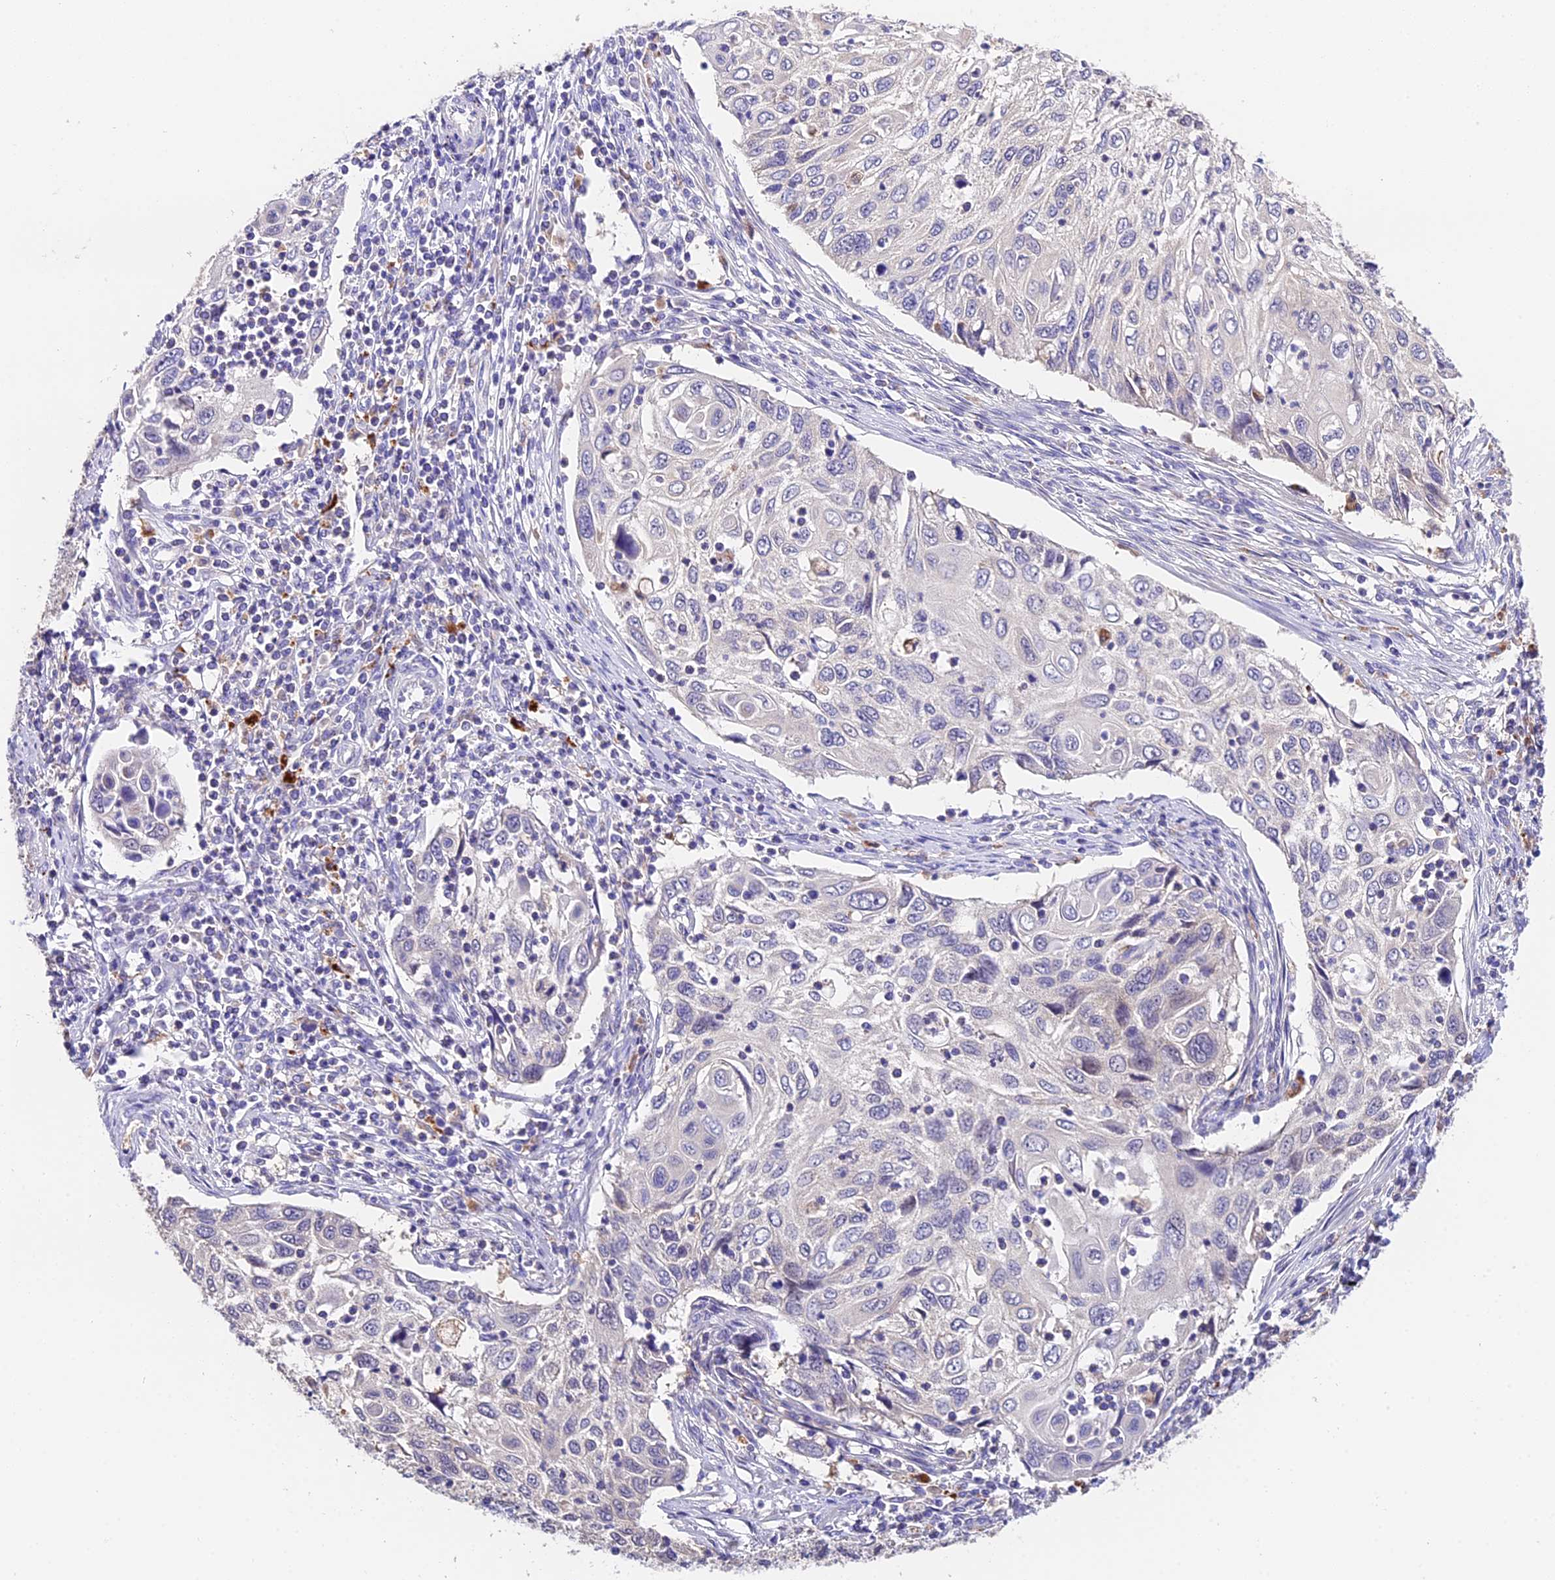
{"staining": {"intensity": "negative", "quantity": "none", "location": "none"}, "tissue": "cervical cancer", "cell_type": "Tumor cells", "image_type": "cancer", "snomed": [{"axis": "morphology", "description": "Squamous cell carcinoma, NOS"}, {"axis": "topography", "description": "Cervix"}], "caption": "Photomicrograph shows no protein expression in tumor cells of squamous cell carcinoma (cervical) tissue.", "gene": "LYPD6", "patient": {"sex": "female", "age": 70}}